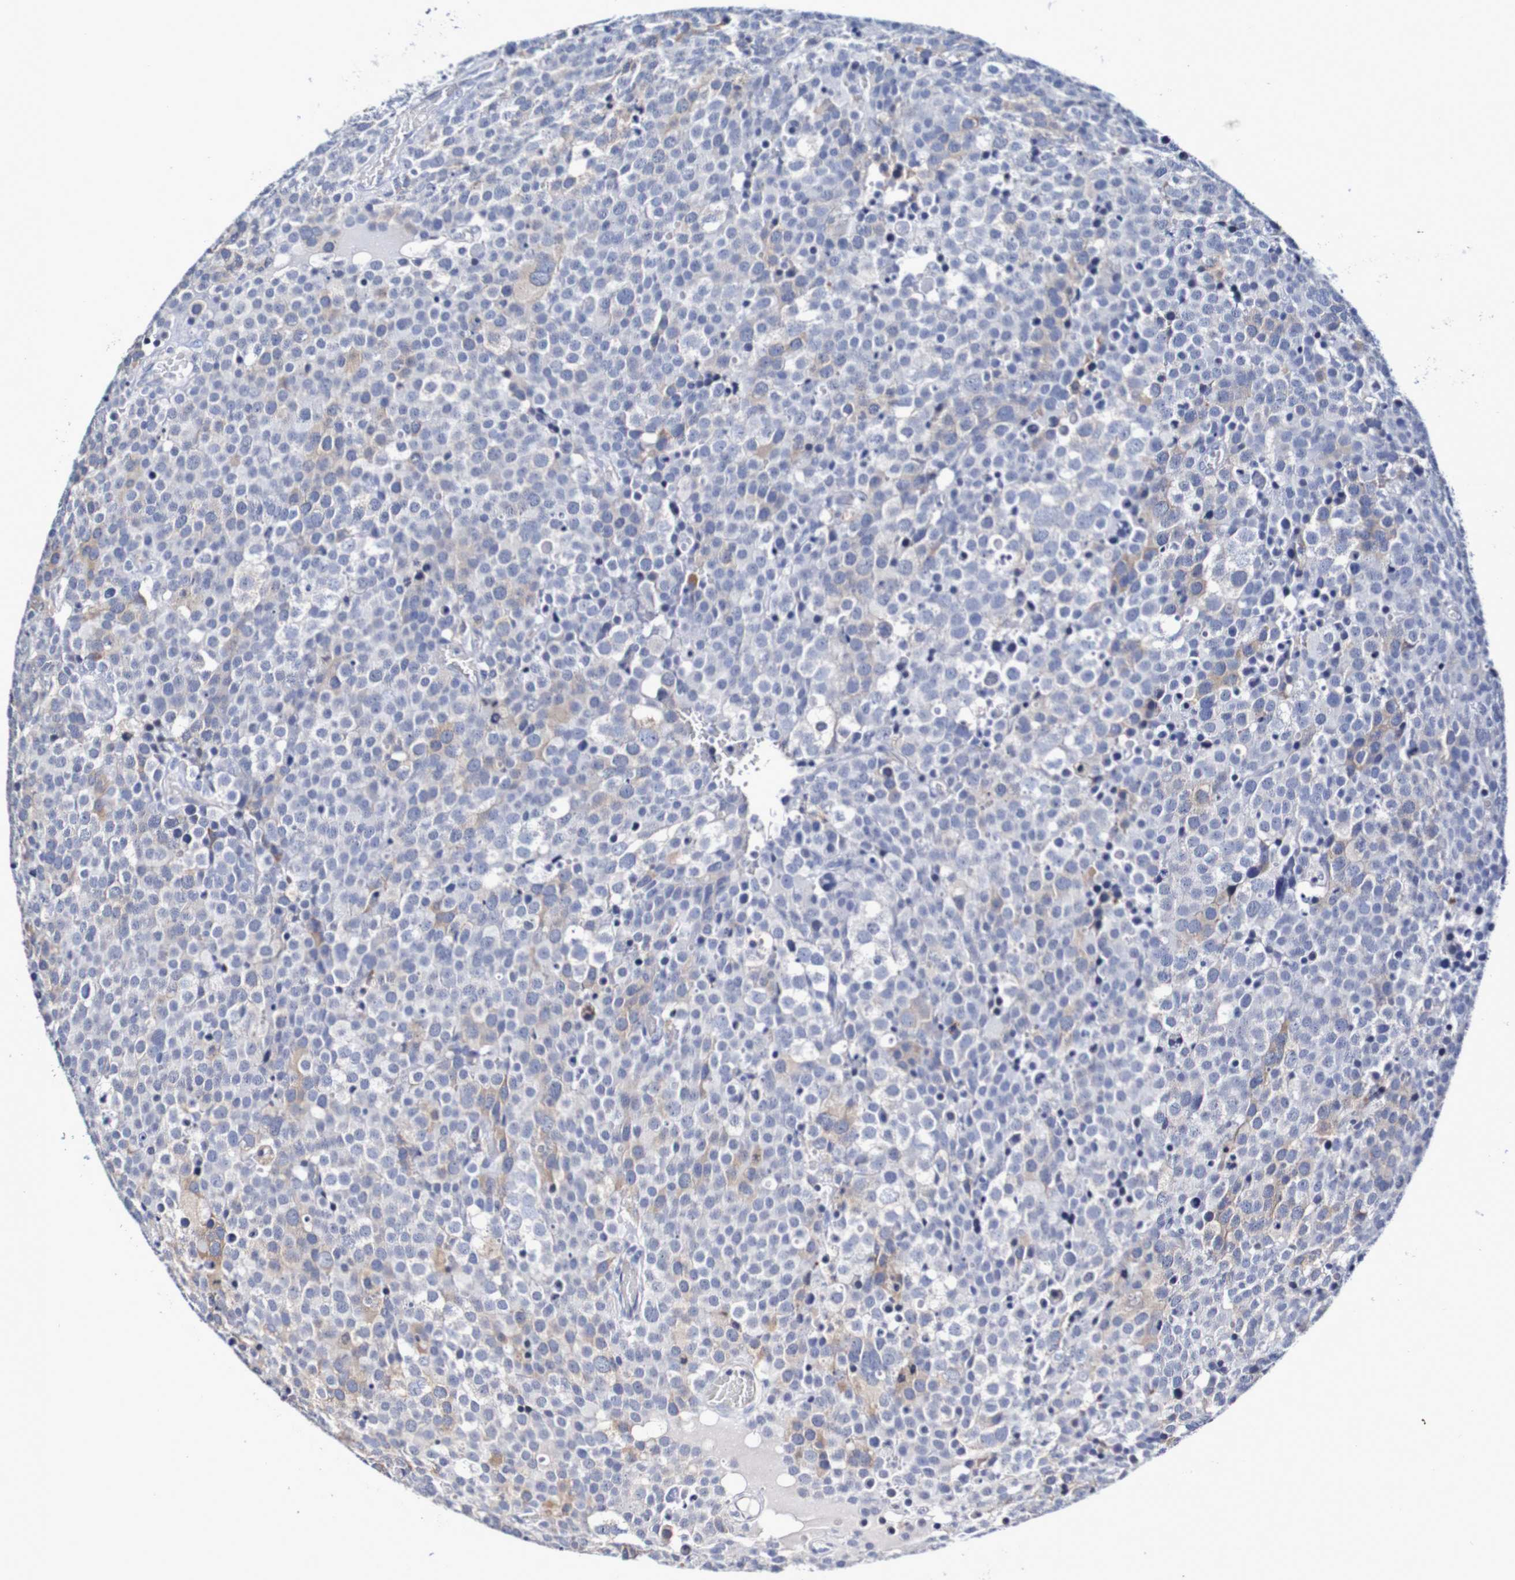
{"staining": {"intensity": "moderate", "quantity": "<25%", "location": "cytoplasmic/membranous"}, "tissue": "testis cancer", "cell_type": "Tumor cells", "image_type": "cancer", "snomed": [{"axis": "morphology", "description": "Seminoma, NOS"}, {"axis": "topography", "description": "Testis"}], "caption": "This is a photomicrograph of immunohistochemistry (IHC) staining of testis seminoma, which shows moderate staining in the cytoplasmic/membranous of tumor cells.", "gene": "ACVR1C", "patient": {"sex": "male", "age": 71}}